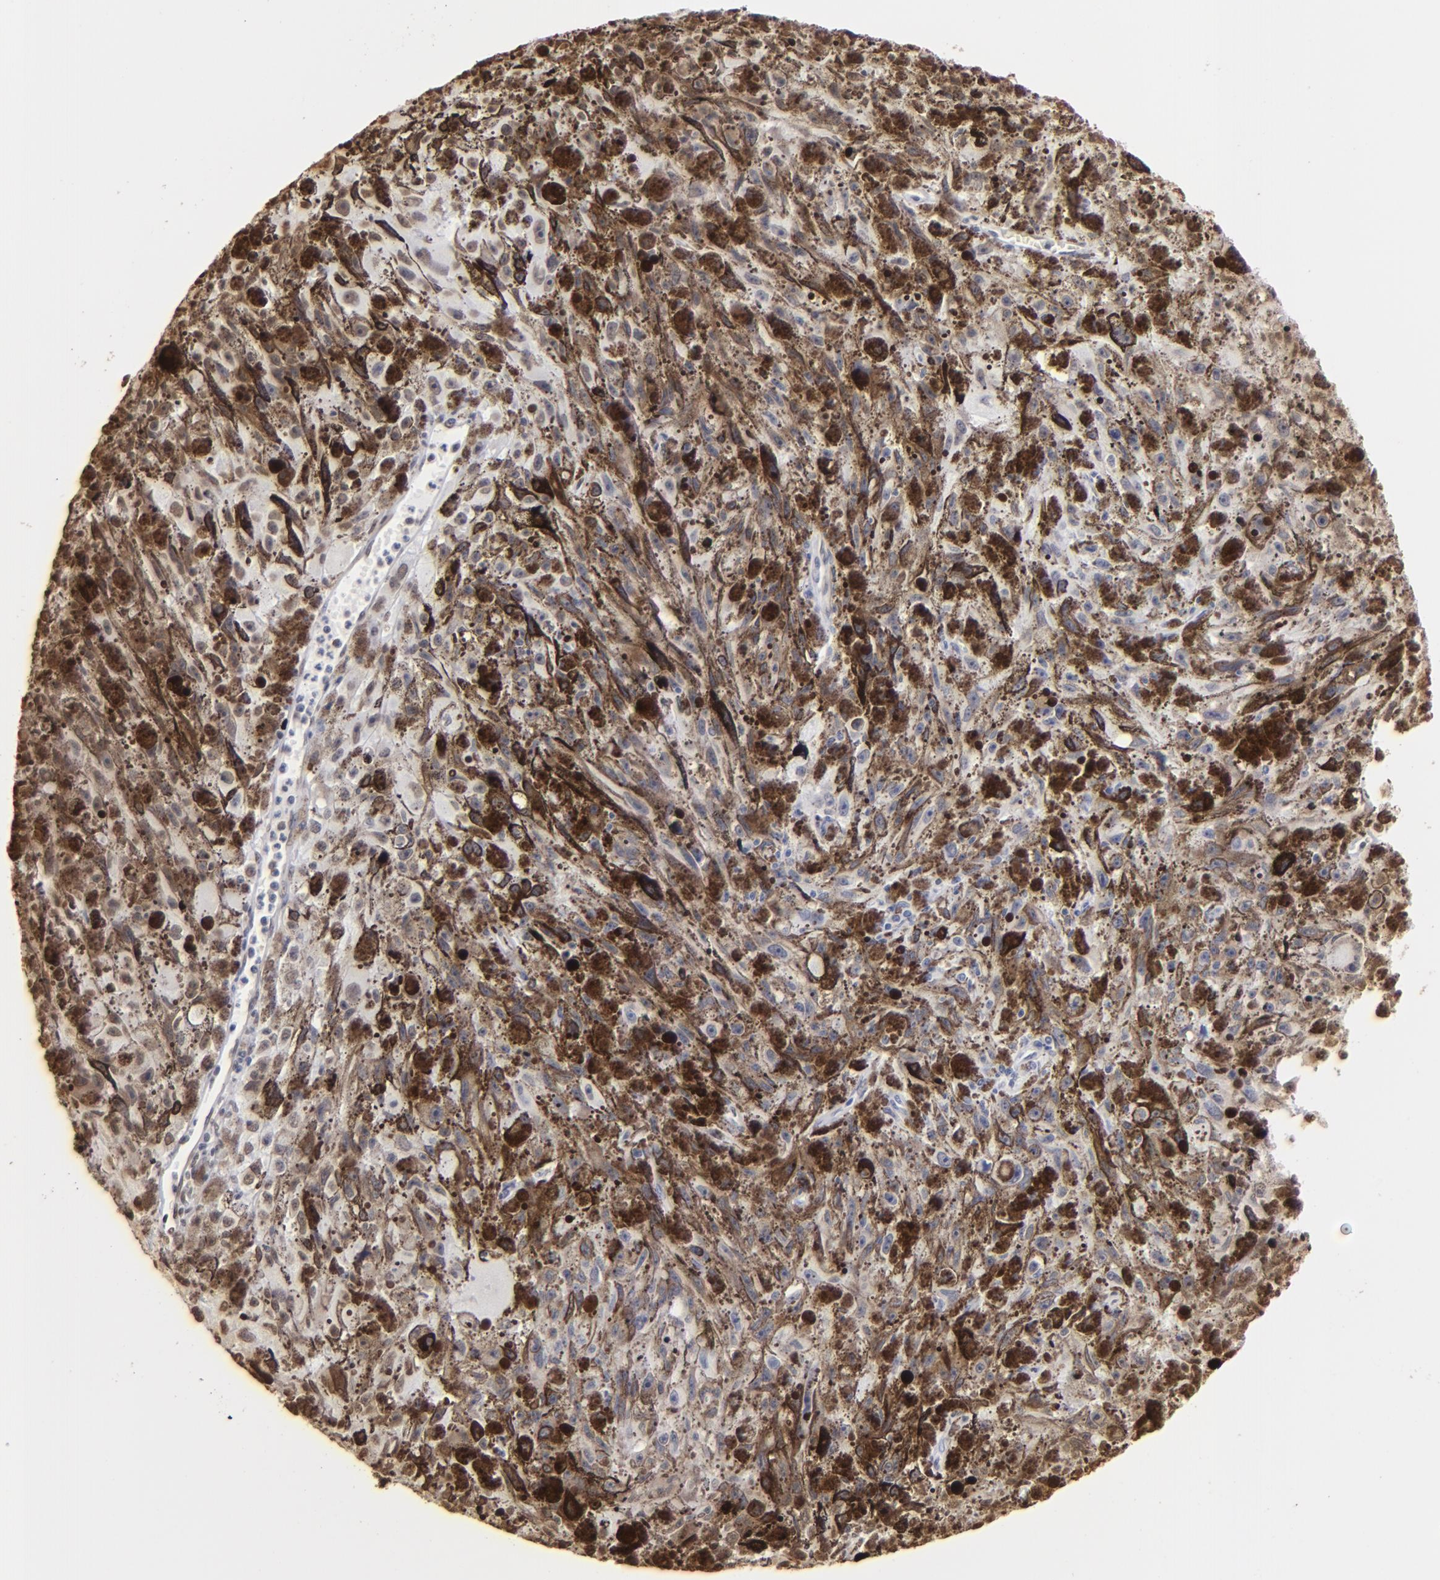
{"staining": {"intensity": "negative", "quantity": "none", "location": "none"}, "tissue": "melanoma", "cell_type": "Tumor cells", "image_type": "cancer", "snomed": [{"axis": "morphology", "description": "Malignant melanoma, NOS"}, {"axis": "topography", "description": "Skin"}], "caption": "Protein analysis of melanoma displays no significant expression in tumor cells. Nuclei are stained in blue.", "gene": "ILF3", "patient": {"sex": "female", "age": 104}}